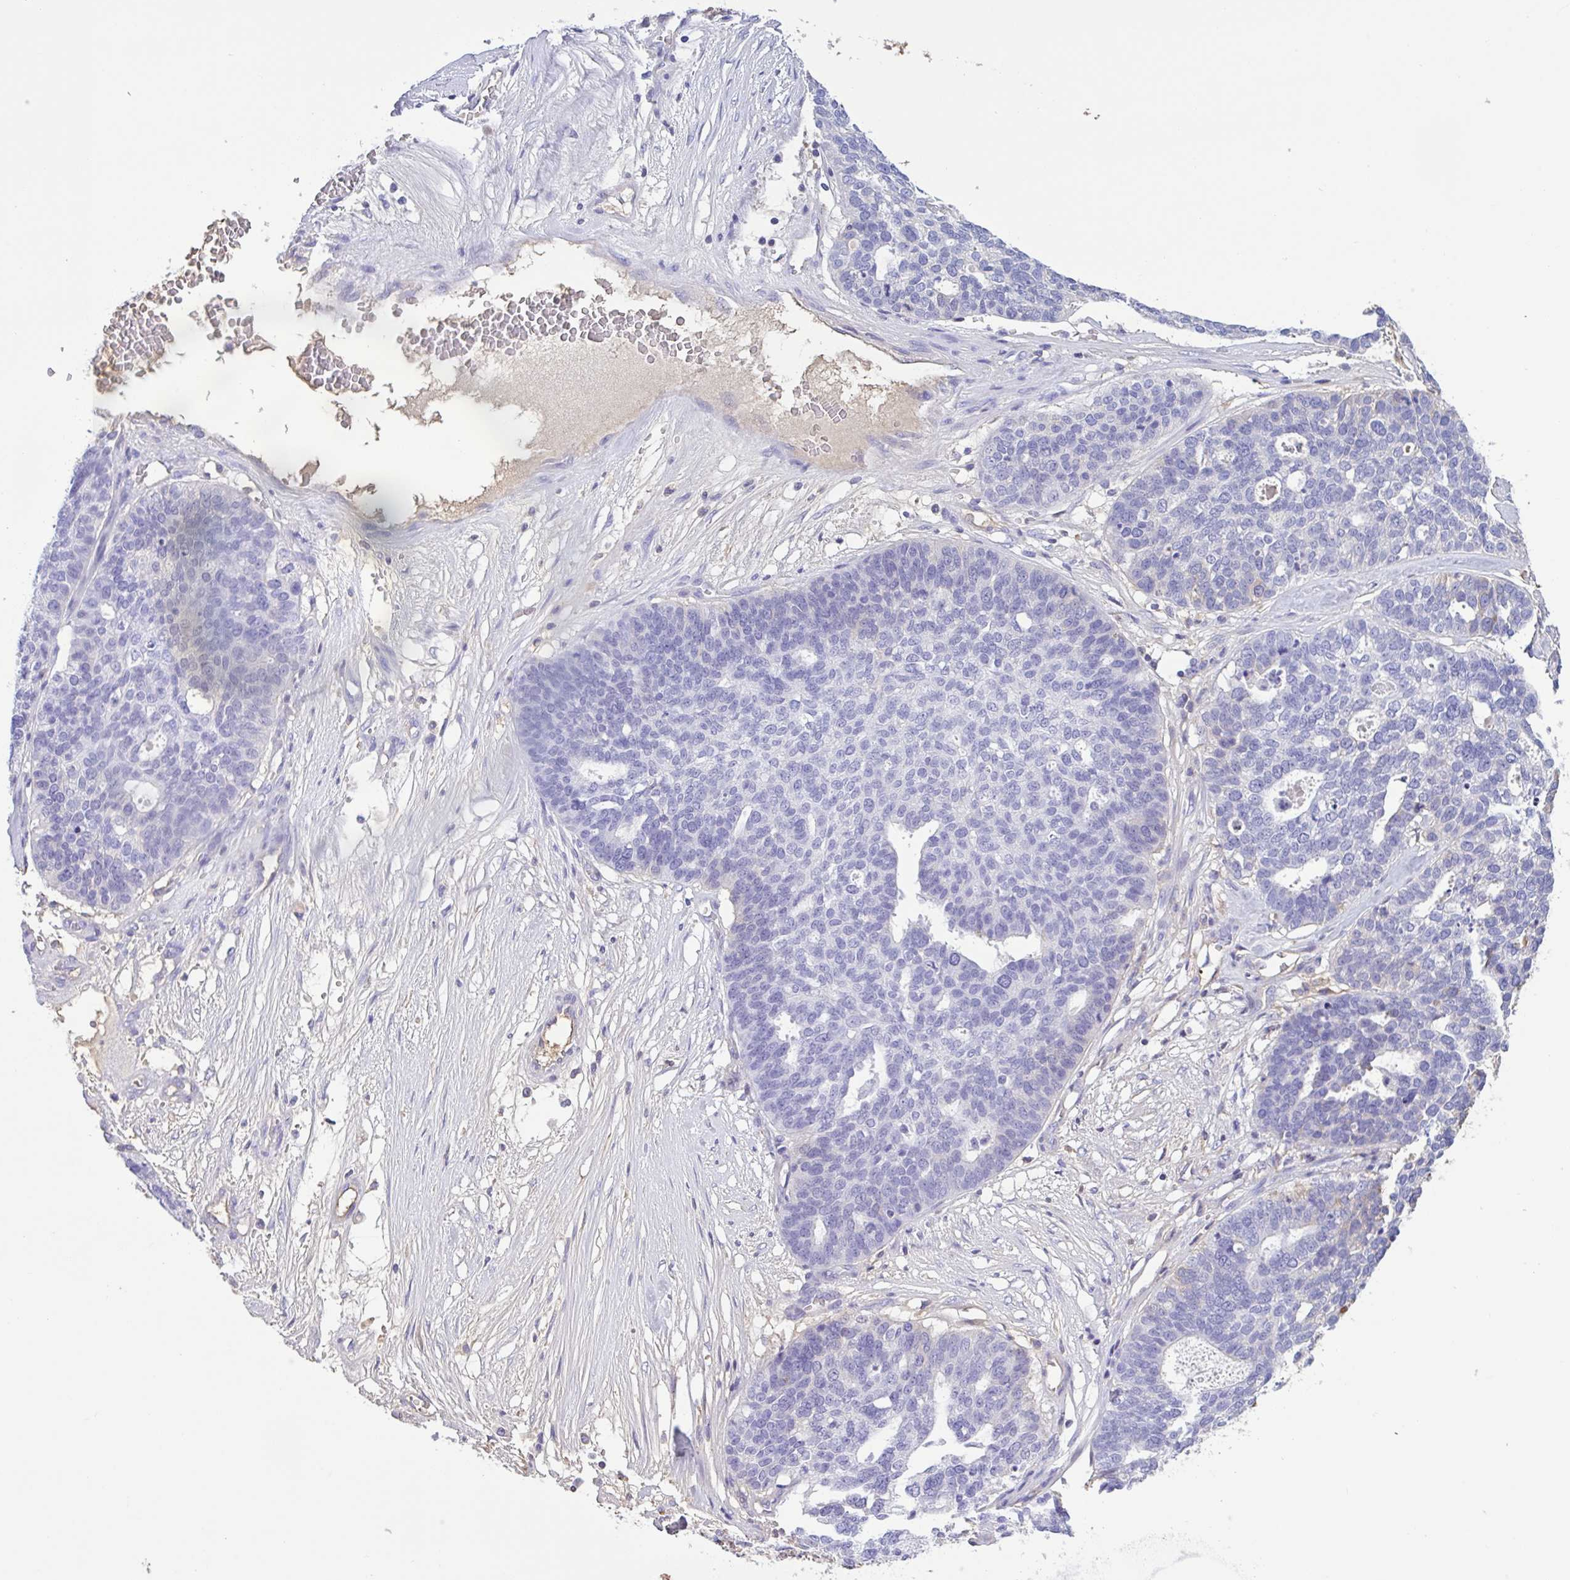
{"staining": {"intensity": "negative", "quantity": "none", "location": "none"}, "tissue": "ovarian cancer", "cell_type": "Tumor cells", "image_type": "cancer", "snomed": [{"axis": "morphology", "description": "Cystadenocarcinoma, serous, NOS"}, {"axis": "topography", "description": "Ovary"}], "caption": "This is a histopathology image of immunohistochemistry (IHC) staining of ovarian serous cystadenocarcinoma, which shows no staining in tumor cells. (Immunohistochemistry, brightfield microscopy, high magnification).", "gene": "LARGE2", "patient": {"sex": "female", "age": 59}}